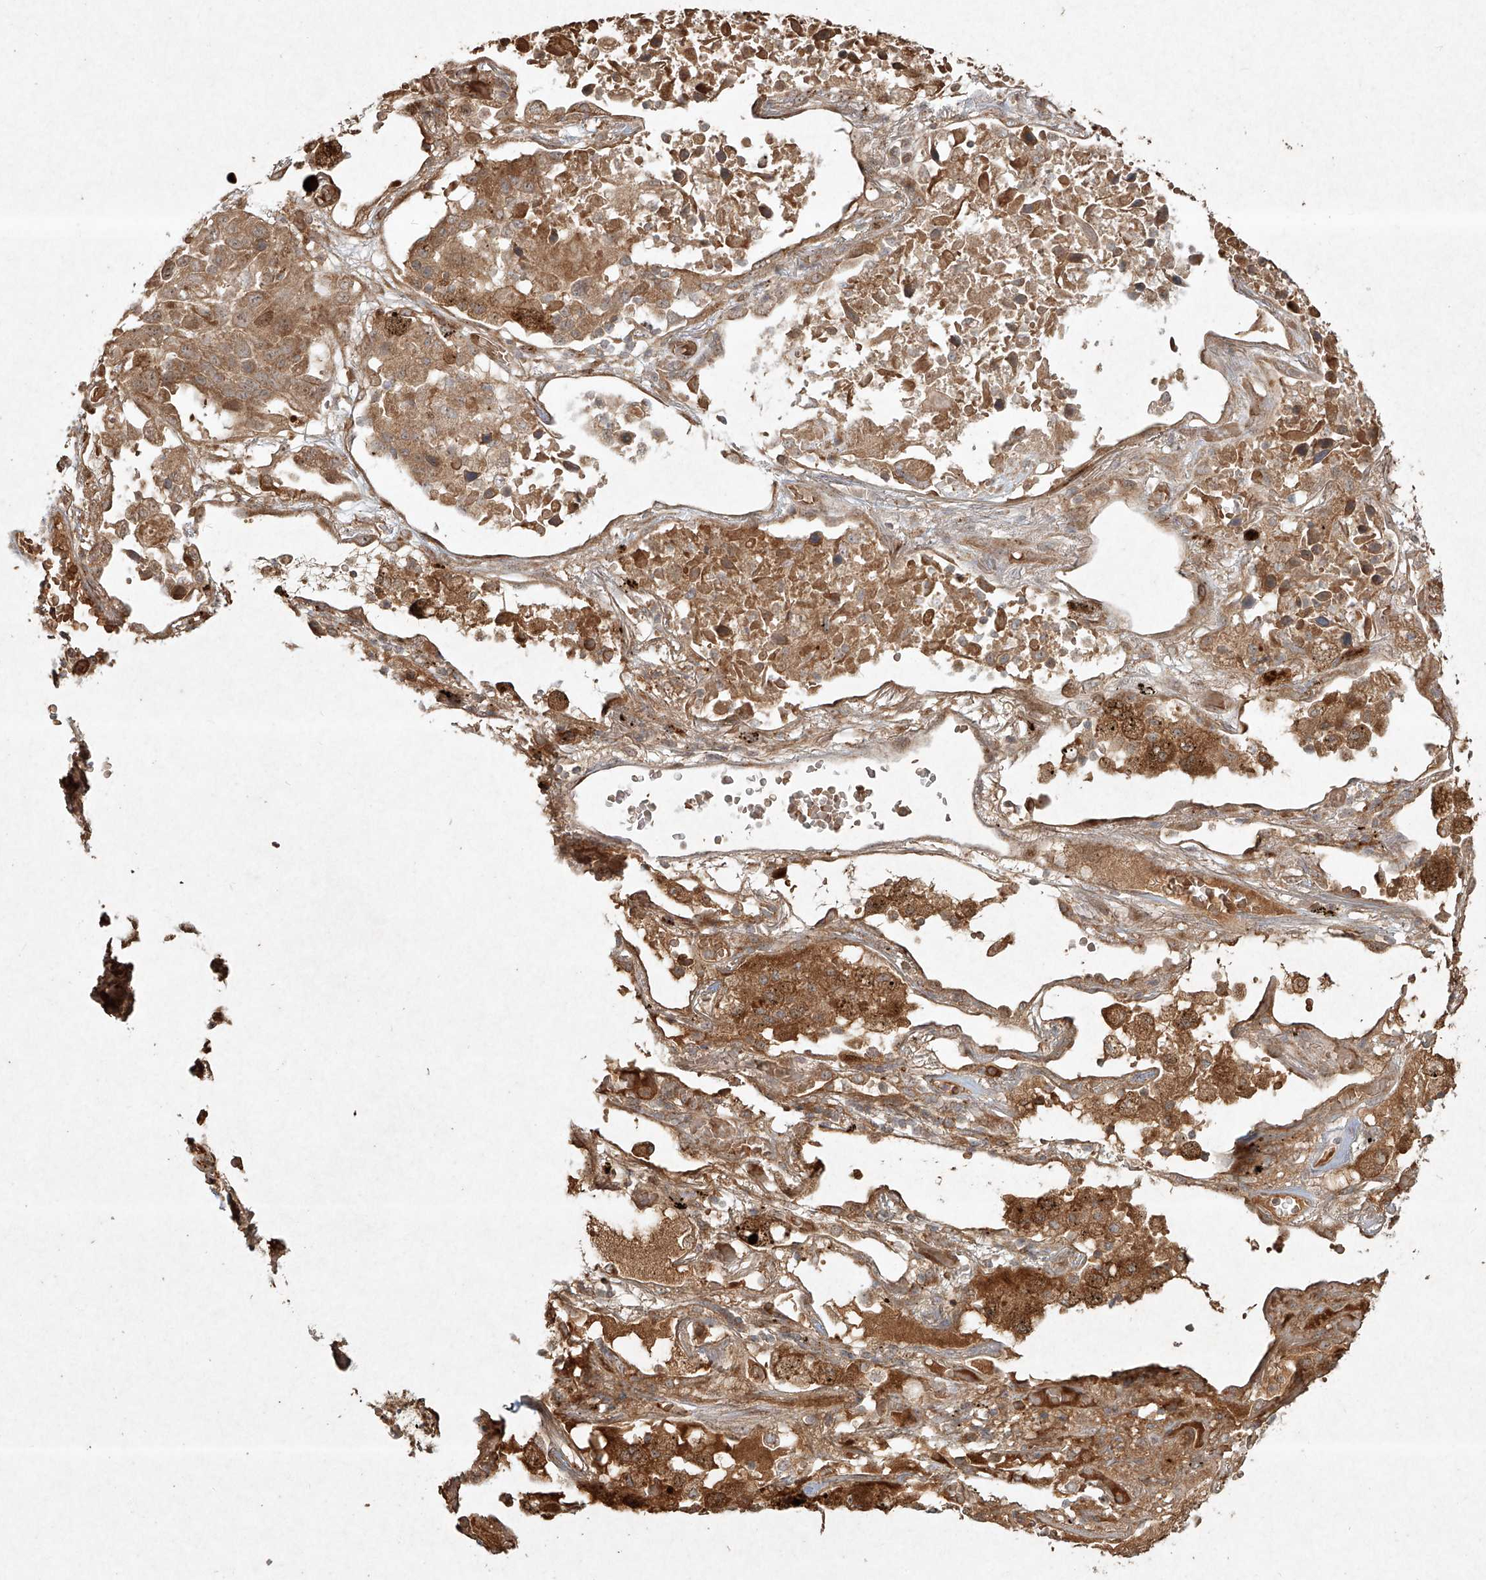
{"staining": {"intensity": "moderate", "quantity": ">75%", "location": "cytoplasmic/membranous,nuclear"}, "tissue": "lung cancer", "cell_type": "Tumor cells", "image_type": "cancer", "snomed": [{"axis": "morphology", "description": "Squamous cell carcinoma, NOS"}, {"axis": "topography", "description": "Lung"}], "caption": "Immunohistochemistry (IHC) (DAB (3,3'-diaminobenzidine)) staining of human lung squamous cell carcinoma reveals moderate cytoplasmic/membranous and nuclear protein staining in about >75% of tumor cells. (IHC, brightfield microscopy, high magnification).", "gene": "CYYR1", "patient": {"sex": "male", "age": 57}}